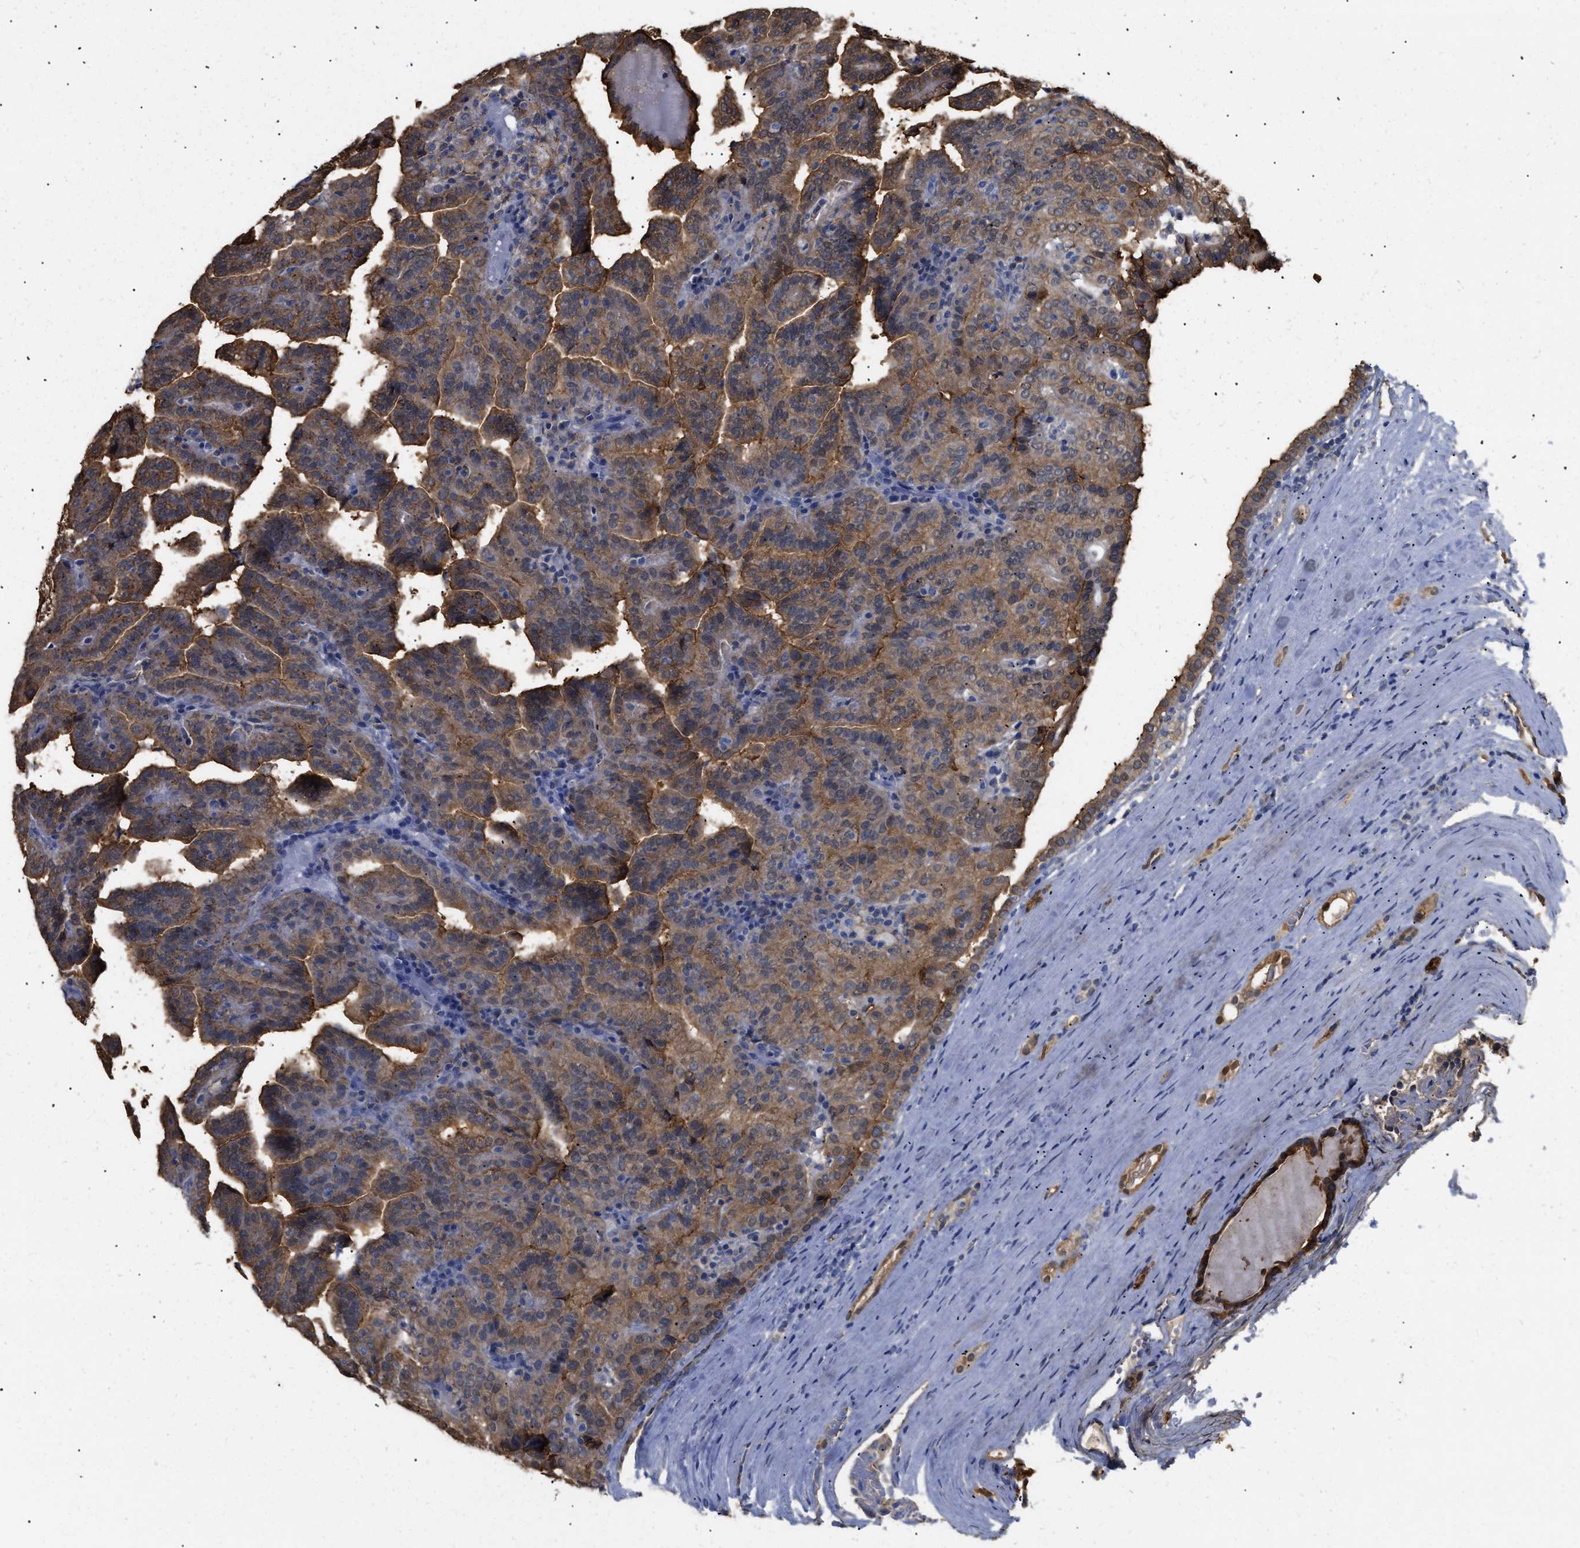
{"staining": {"intensity": "moderate", "quantity": ">75%", "location": "cytoplasmic/membranous"}, "tissue": "renal cancer", "cell_type": "Tumor cells", "image_type": "cancer", "snomed": [{"axis": "morphology", "description": "Adenocarcinoma, NOS"}, {"axis": "topography", "description": "Kidney"}], "caption": "A histopathology image of renal cancer stained for a protein demonstrates moderate cytoplasmic/membranous brown staining in tumor cells.", "gene": "ANXA4", "patient": {"sex": "male", "age": 61}}